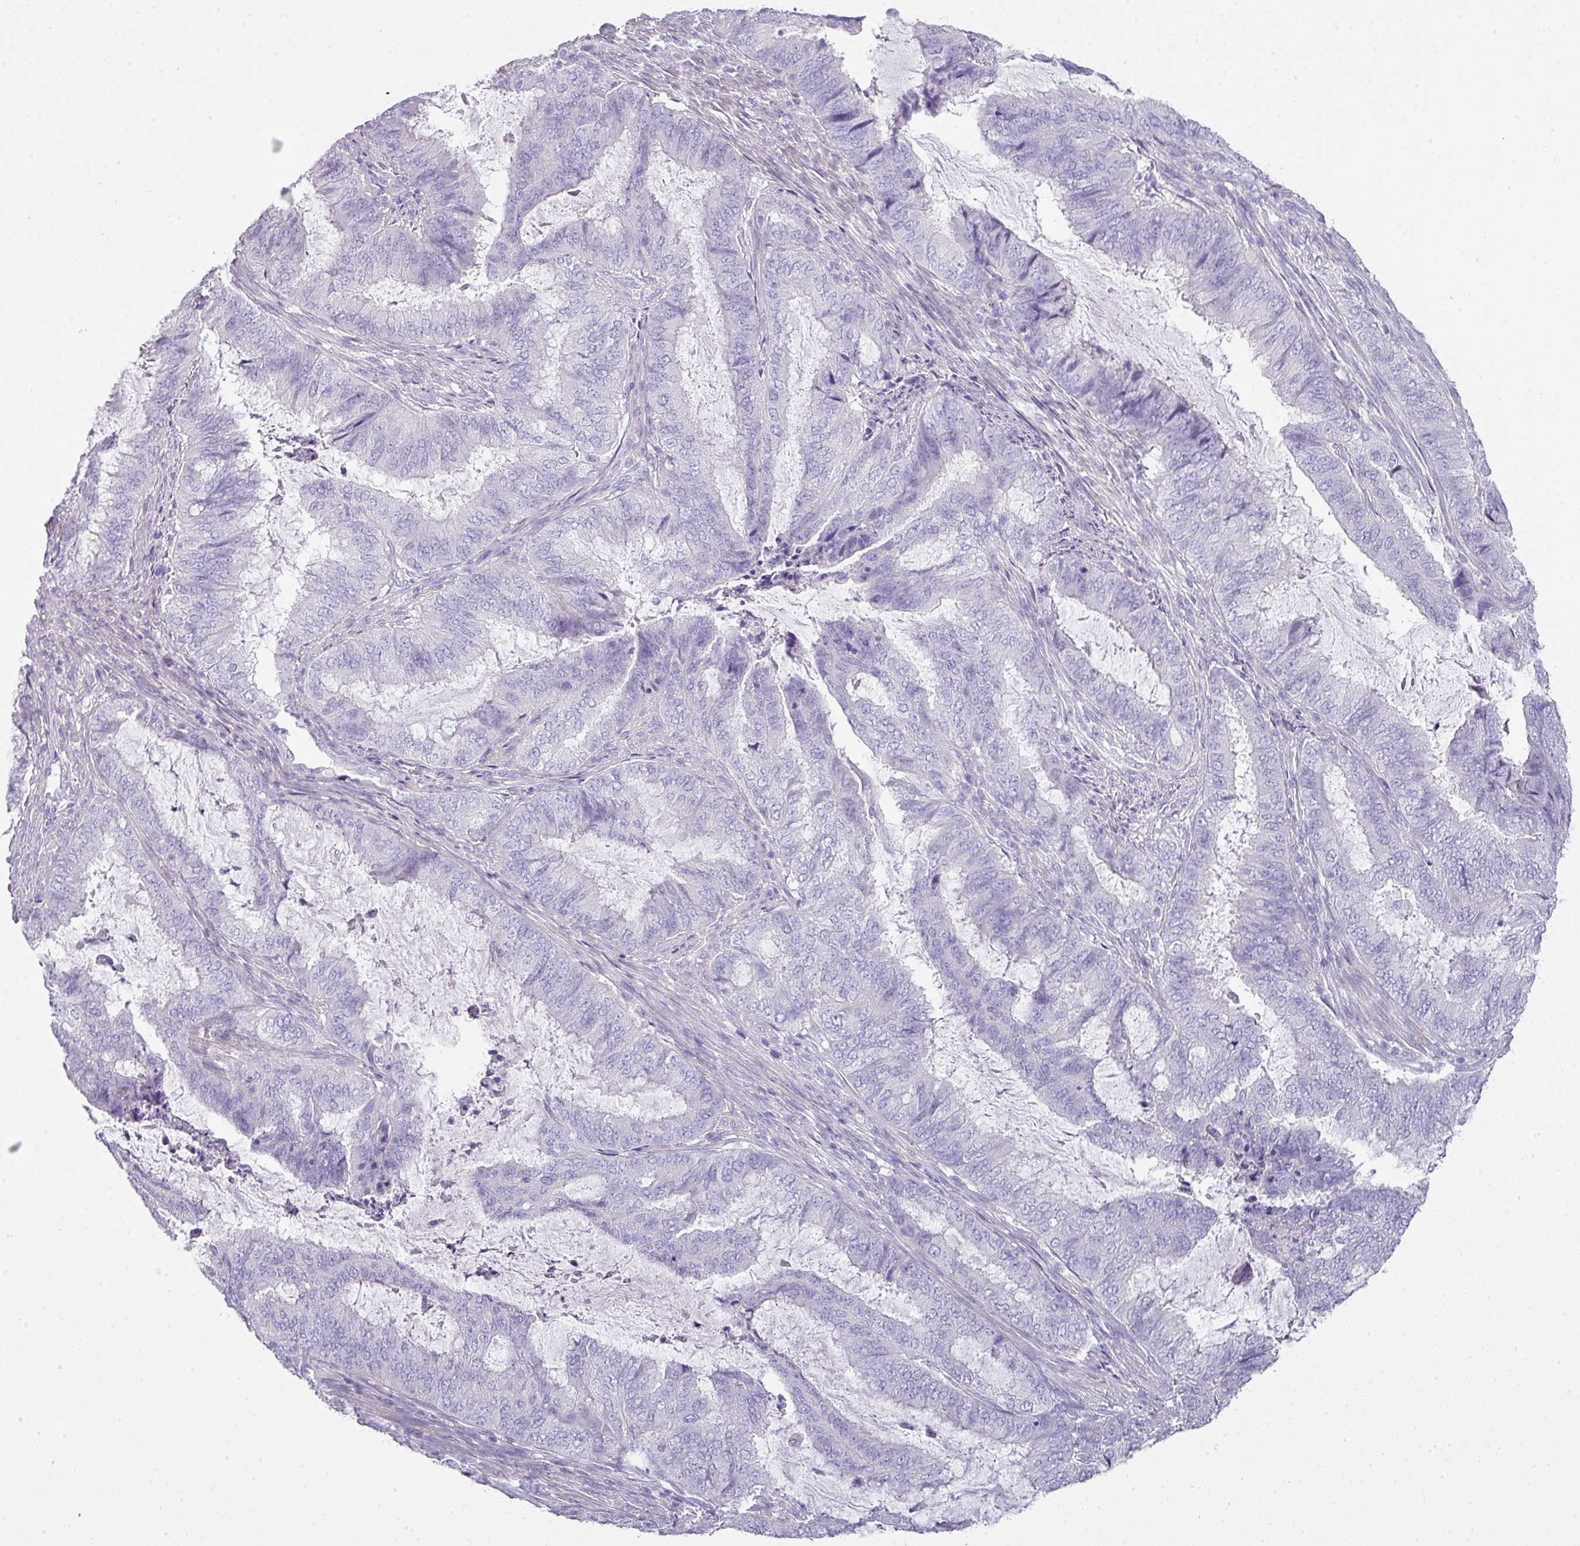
{"staining": {"intensity": "negative", "quantity": "none", "location": "none"}, "tissue": "endometrial cancer", "cell_type": "Tumor cells", "image_type": "cancer", "snomed": [{"axis": "morphology", "description": "Adenocarcinoma, NOS"}, {"axis": "topography", "description": "Endometrium"}], "caption": "High magnification brightfield microscopy of adenocarcinoma (endometrial) stained with DAB (3,3'-diaminobenzidine) (brown) and counterstained with hematoxylin (blue): tumor cells show no significant expression.", "gene": "GLI4", "patient": {"sex": "female", "age": 51}}